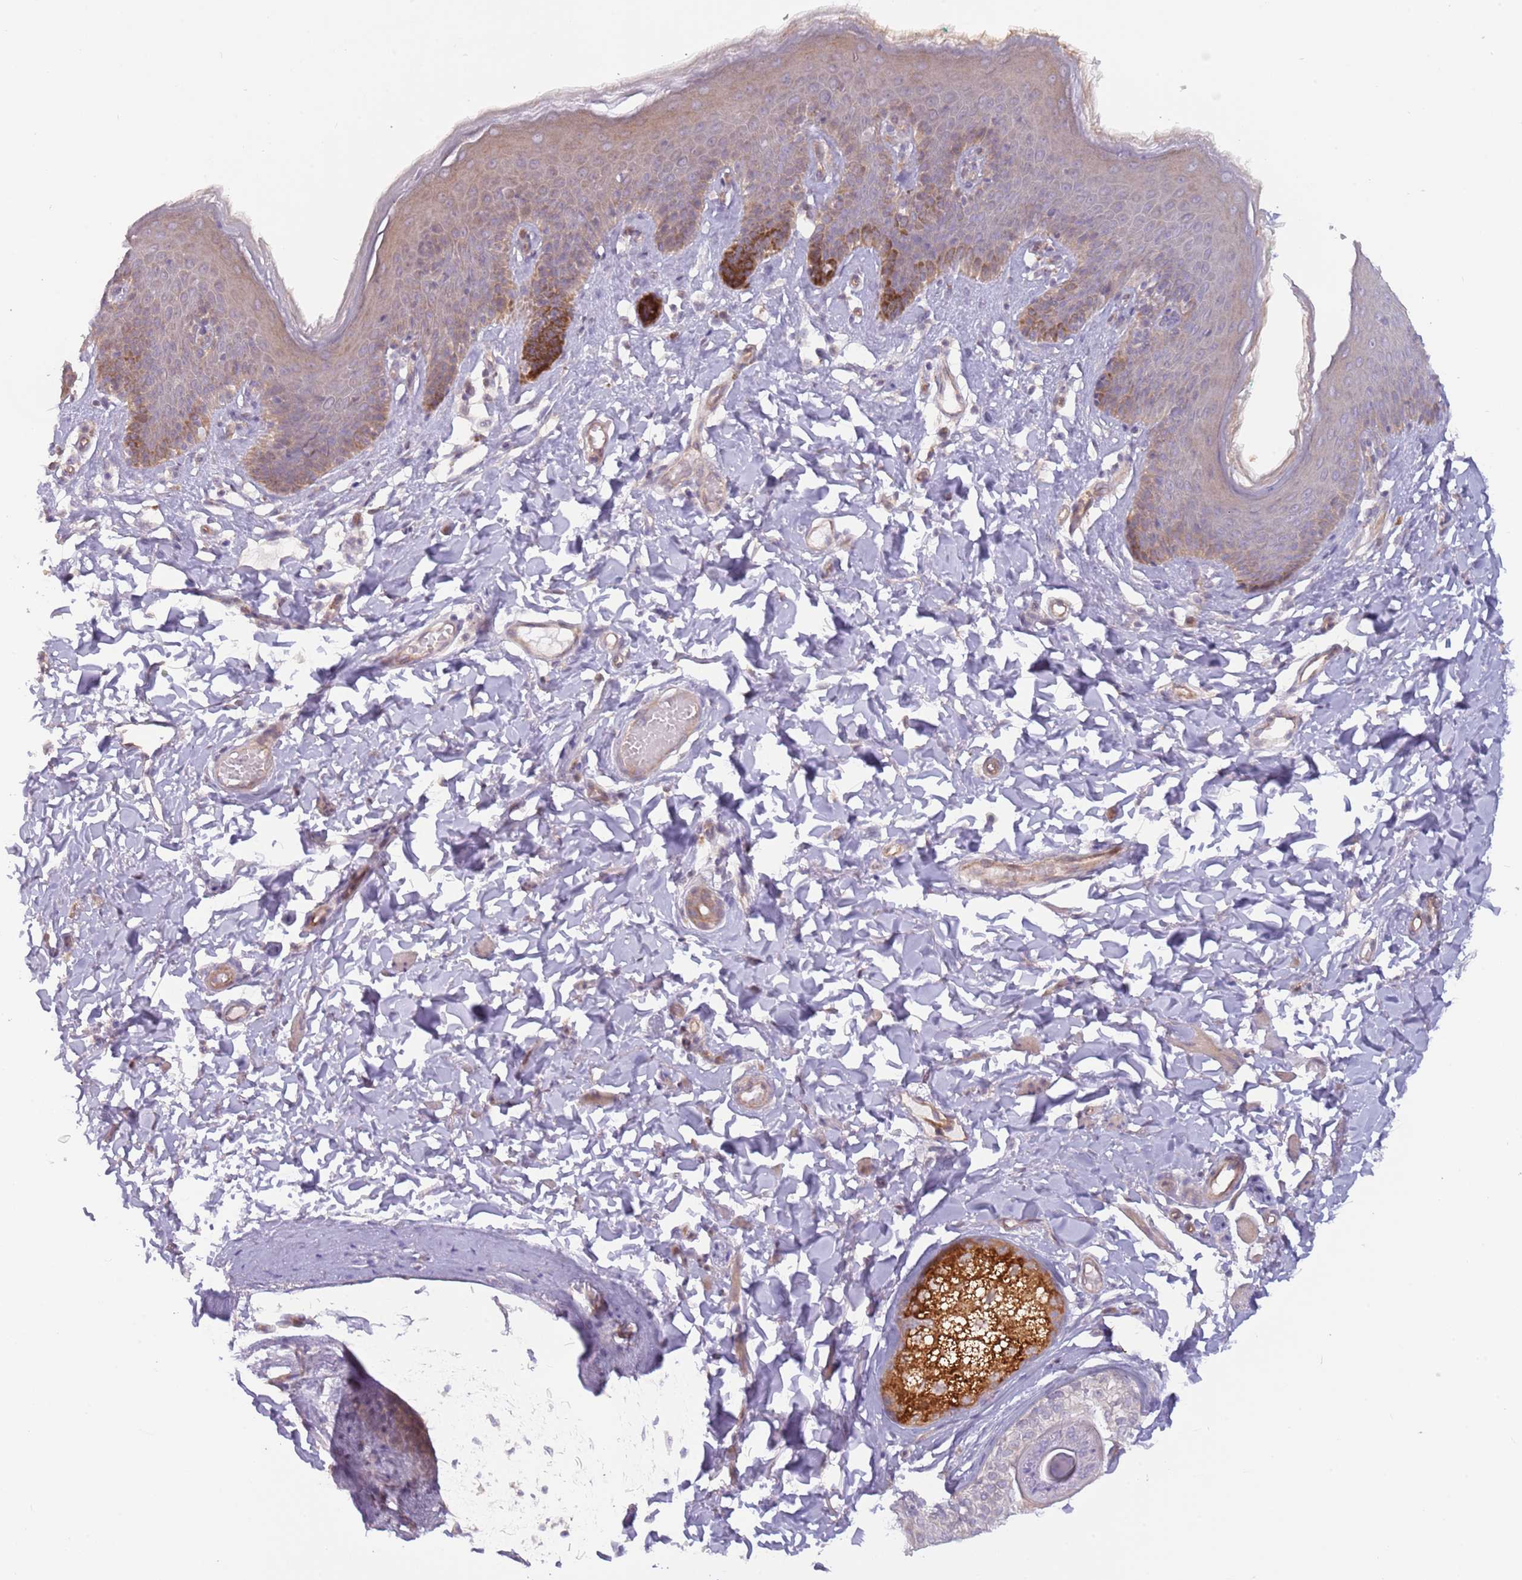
{"staining": {"intensity": "moderate", "quantity": "25%-75%", "location": "cytoplasmic/membranous"}, "tissue": "skin", "cell_type": "Epidermal cells", "image_type": "normal", "snomed": [{"axis": "morphology", "description": "Normal tissue, NOS"}, {"axis": "topography", "description": "Vulva"}], "caption": "IHC of unremarkable skin demonstrates medium levels of moderate cytoplasmic/membranous expression in approximately 25%-75% of epidermal cells.", "gene": "LDHD", "patient": {"sex": "female", "age": 66}}